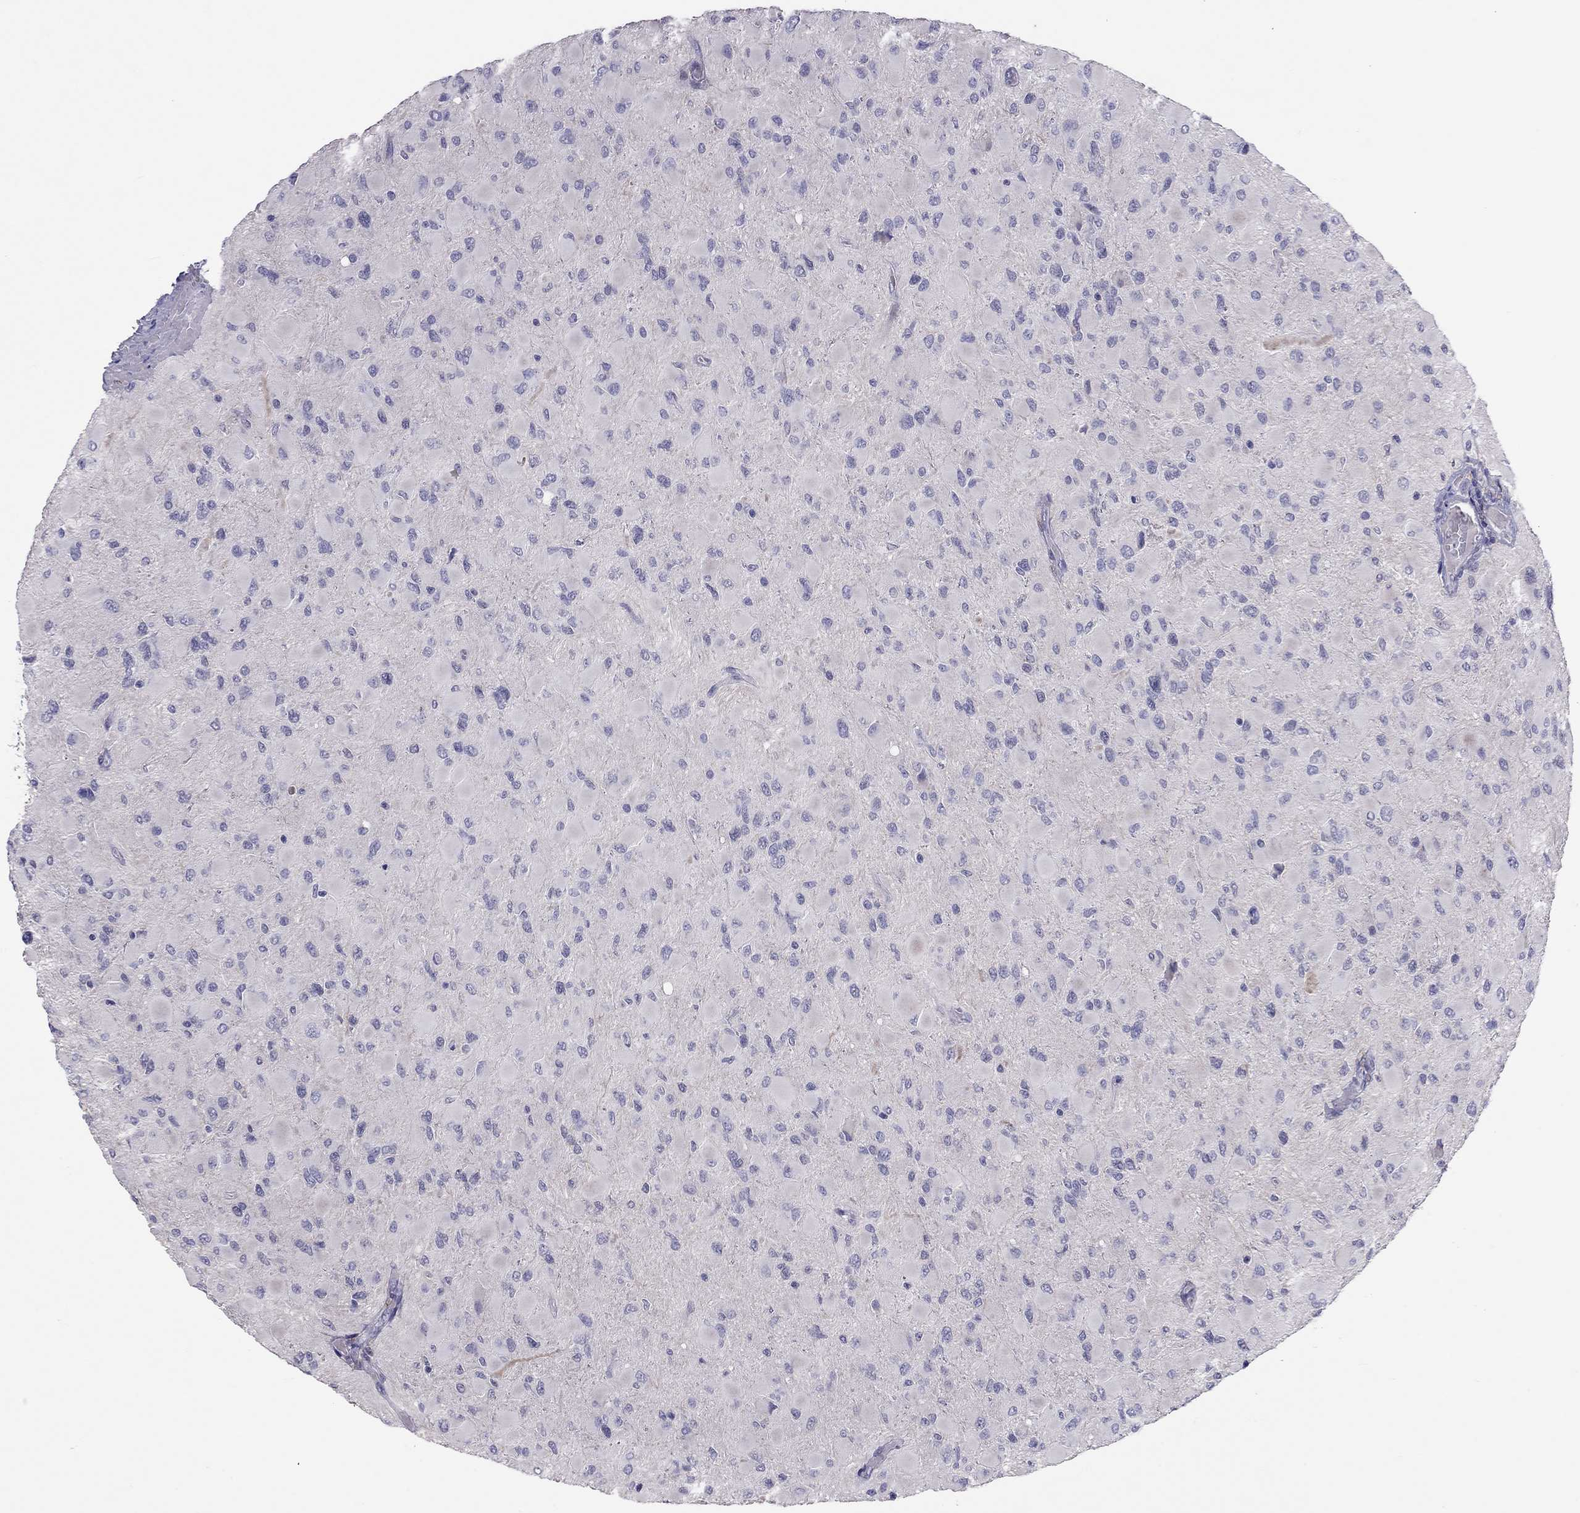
{"staining": {"intensity": "negative", "quantity": "none", "location": "none"}, "tissue": "glioma", "cell_type": "Tumor cells", "image_type": "cancer", "snomed": [{"axis": "morphology", "description": "Glioma, malignant, High grade"}, {"axis": "topography", "description": "Cerebral cortex"}], "caption": "A photomicrograph of human glioma is negative for staining in tumor cells.", "gene": "PPP1R3A", "patient": {"sex": "female", "age": 36}}